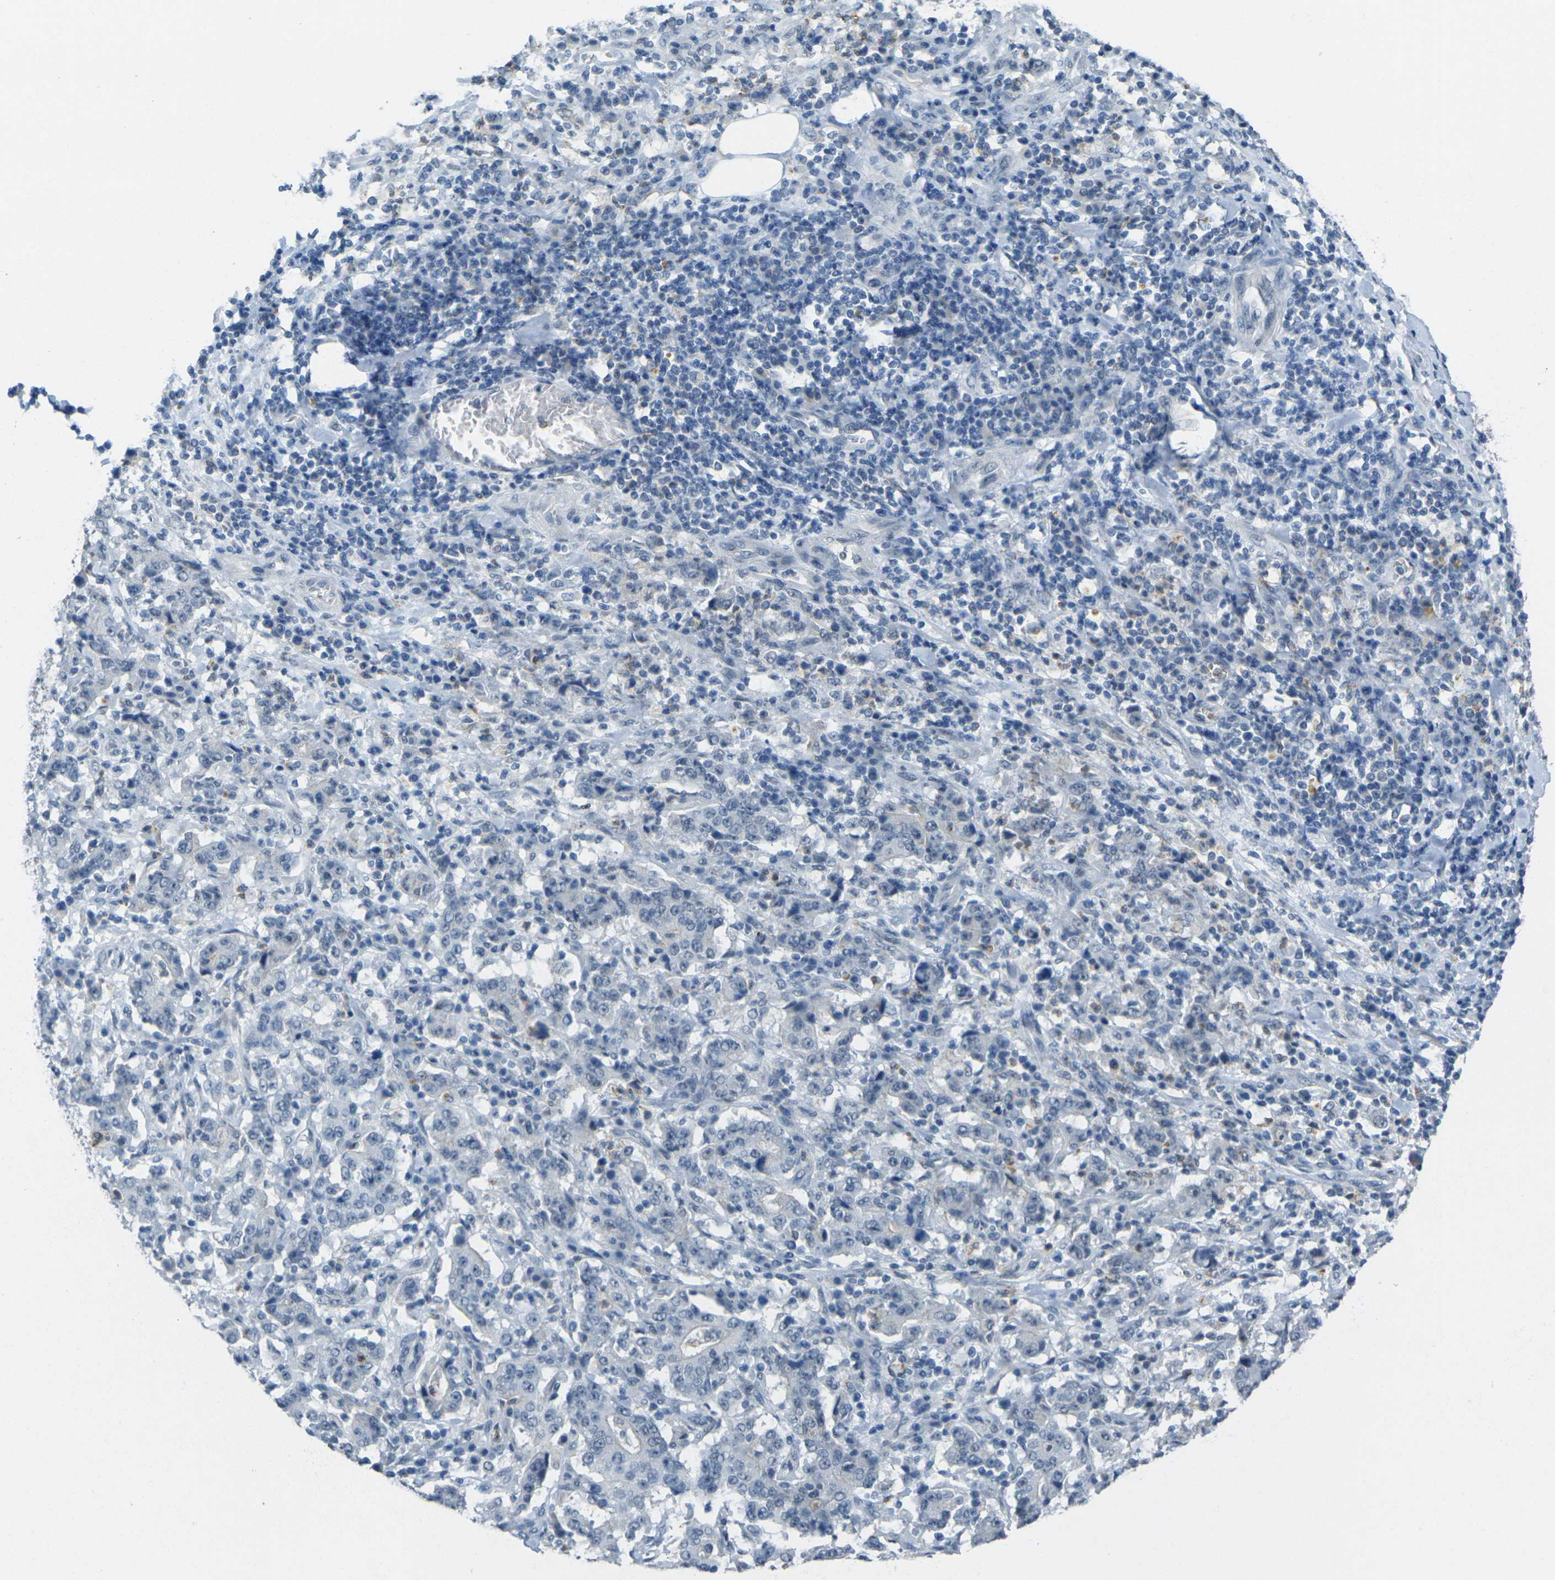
{"staining": {"intensity": "negative", "quantity": "none", "location": "none"}, "tissue": "stomach cancer", "cell_type": "Tumor cells", "image_type": "cancer", "snomed": [{"axis": "morphology", "description": "Normal tissue, NOS"}, {"axis": "morphology", "description": "Adenocarcinoma, NOS"}, {"axis": "topography", "description": "Stomach, upper"}, {"axis": "topography", "description": "Stomach"}], "caption": "Immunohistochemistry of human stomach cancer shows no positivity in tumor cells. (DAB IHC visualized using brightfield microscopy, high magnification).", "gene": "SPTBN2", "patient": {"sex": "male", "age": 59}}